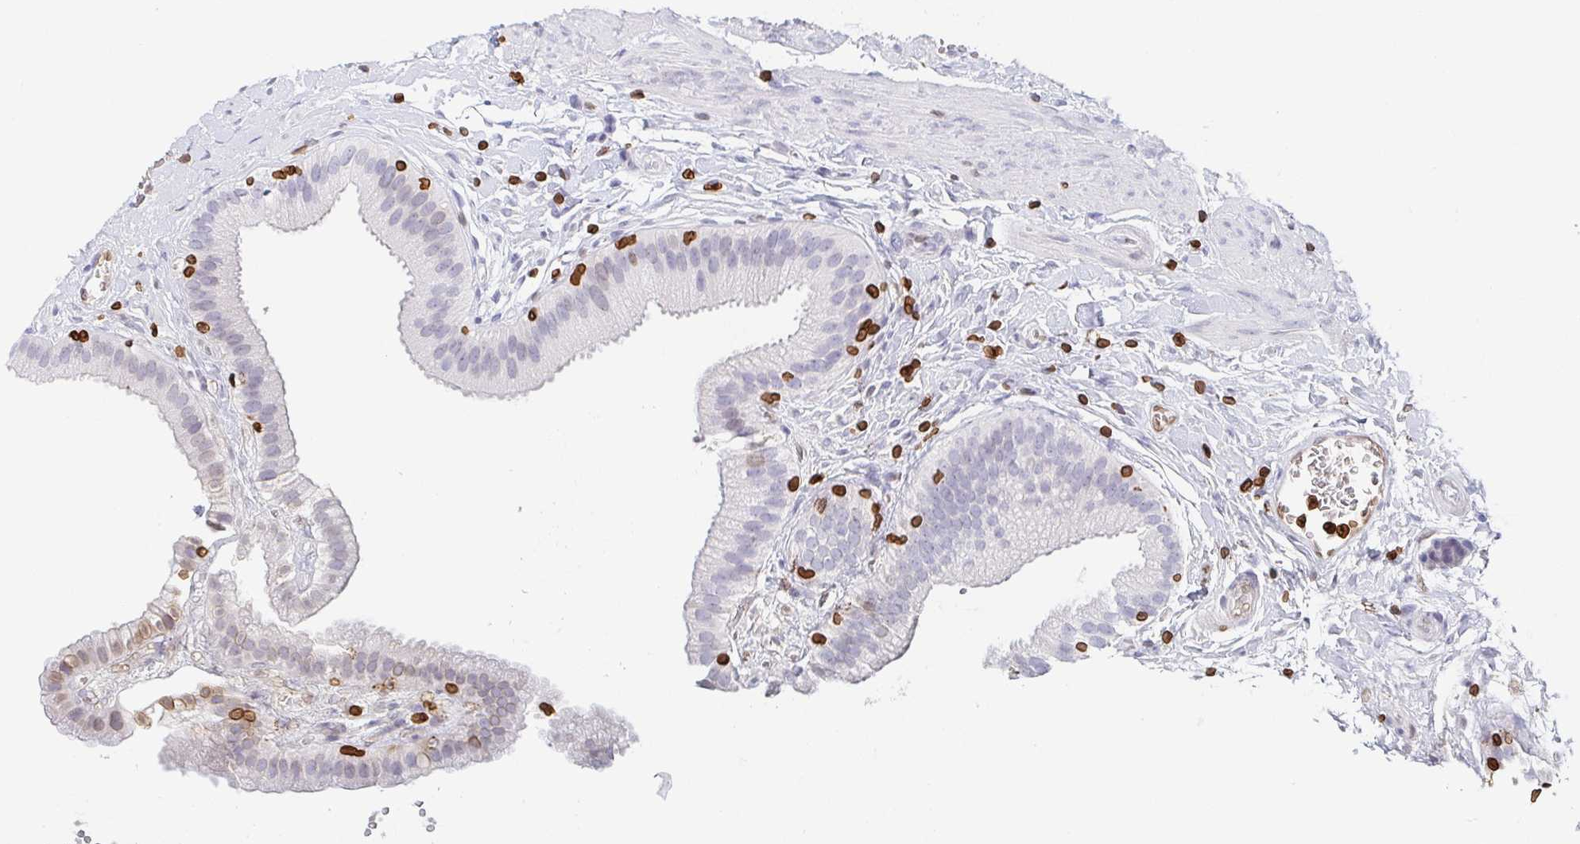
{"staining": {"intensity": "weak", "quantity": "<25%", "location": "cytoplasmic/membranous,nuclear"}, "tissue": "gallbladder", "cell_type": "Glandular cells", "image_type": "normal", "snomed": [{"axis": "morphology", "description": "Normal tissue, NOS"}, {"axis": "topography", "description": "Gallbladder"}], "caption": "High power microscopy photomicrograph of an immunohistochemistry (IHC) micrograph of normal gallbladder, revealing no significant positivity in glandular cells.", "gene": "BTBD7", "patient": {"sex": "female", "age": 63}}